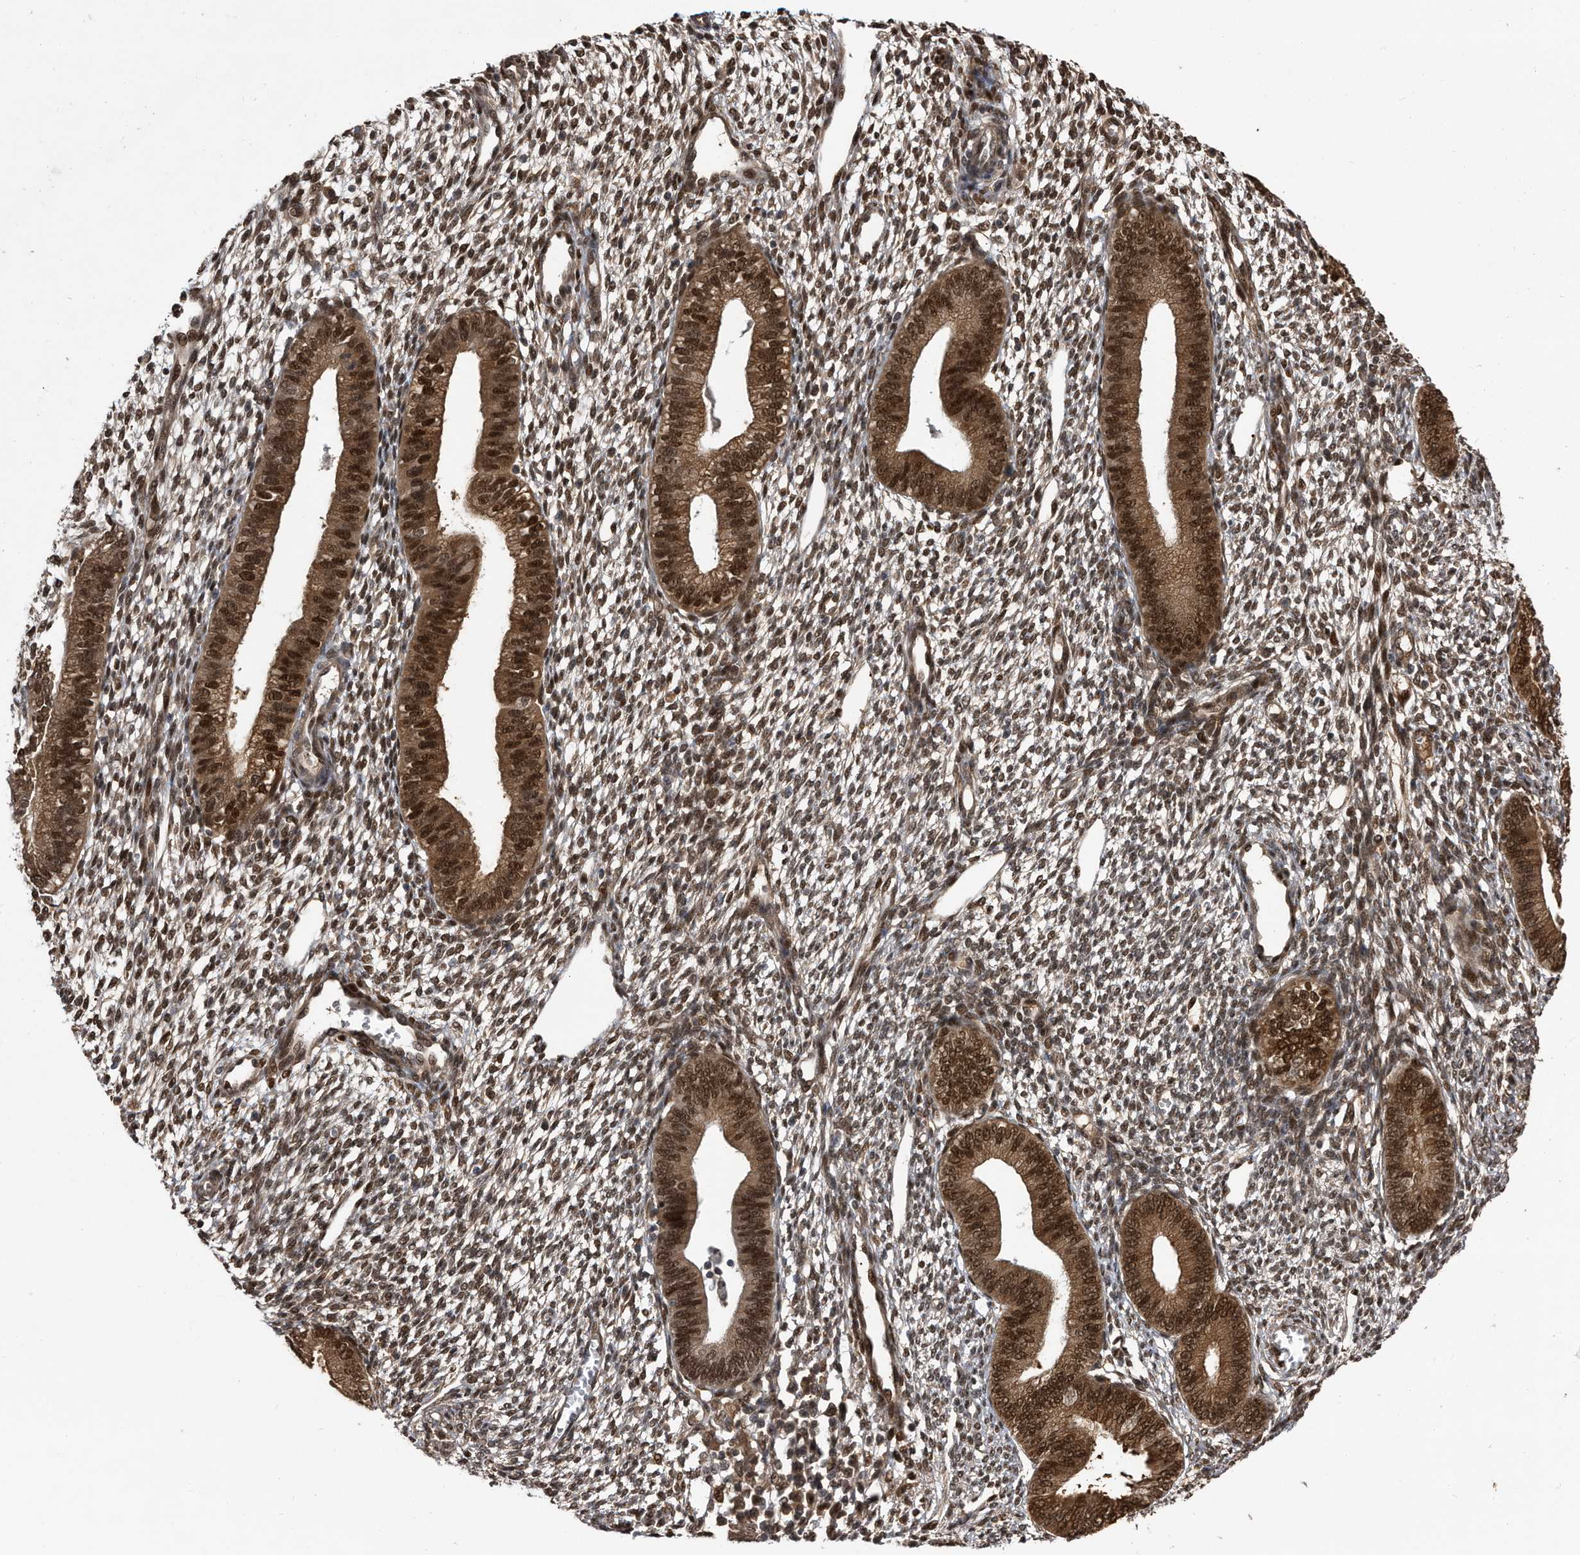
{"staining": {"intensity": "moderate", "quantity": ">75%", "location": "nuclear"}, "tissue": "endometrium", "cell_type": "Cells in endometrial stroma", "image_type": "normal", "snomed": [{"axis": "morphology", "description": "Normal tissue, NOS"}, {"axis": "topography", "description": "Endometrium"}], "caption": "High-magnification brightfield microscopy of unremarkable endometrium stained with DAB (brown) and counterstained with hematoxylin (blue). cells in endometrial stroma exhibit moderate nuclear positivity is identified in about>75% of cells. (Brightfield microscopy of DAB IHC at high magnification).", "gene": "RAD23B", "patient": {"sex": "female", "age": 46}}